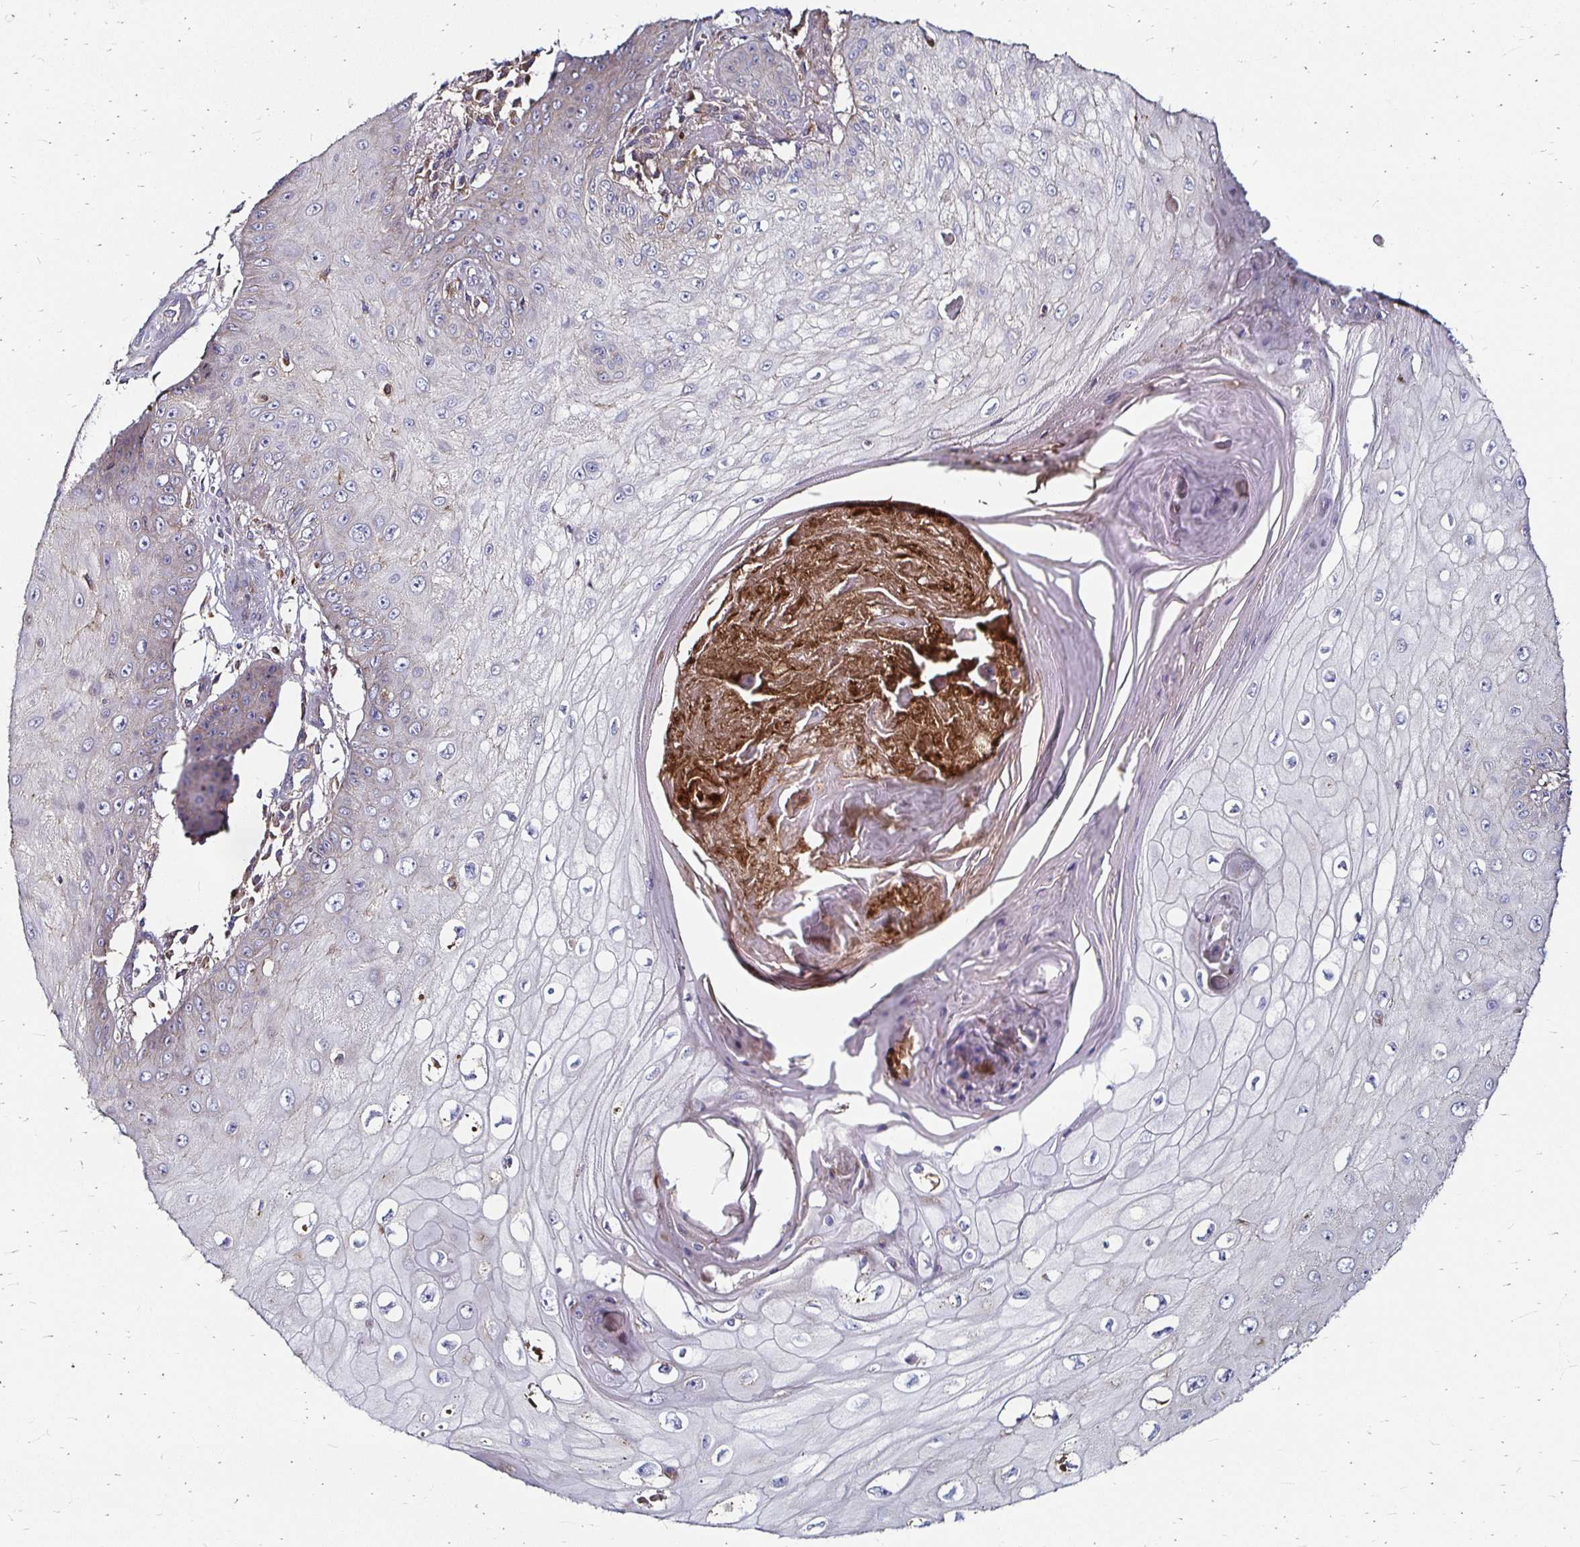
{"staining": {"intensity": "negative", "quantity": "none", "location": "none"}, "tissue": "skin cancer", "cell_type": "Tumor cells", "image_type": "cancer", "snomed": [{"axis": "morphology", "description": "Squamous cell carcinoma, NOS"}, {"axis": "topography", "description": "Skin"}], "caption": "Skin squamous cell carcinoma stained for a protein using immunohistochemistry demonstrates no expression tumor cells.", "gene": "NCSTN", "patient": {"sex": "male", "age": 70}}